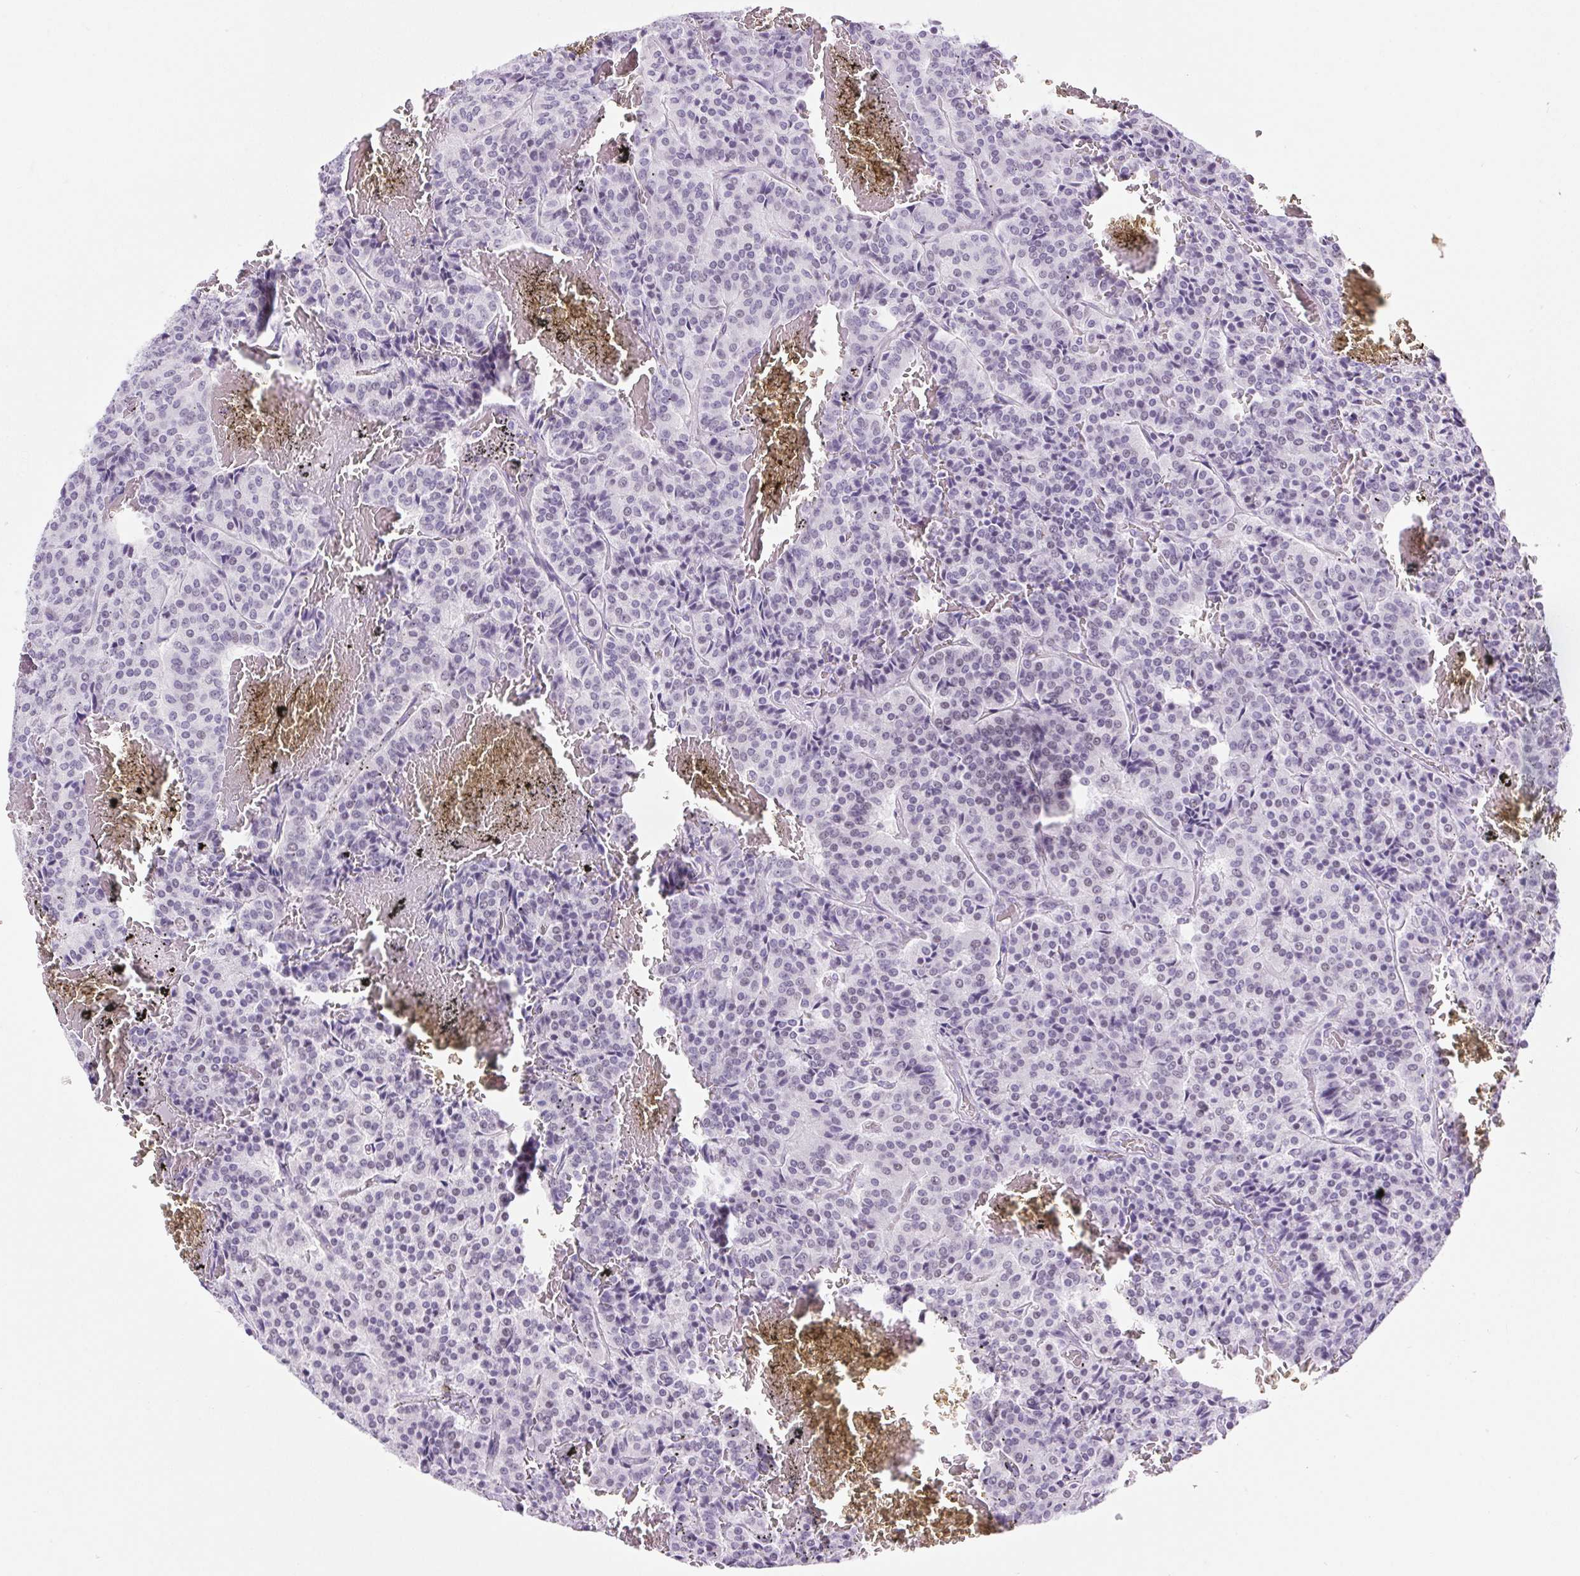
{"staining": {"intensity": "negative", "quantity": "none", "location": "none"}, "tissue": "carcinoid", "cell_type": "Tumor cells", "image_type": "cancer", "snomed": [{"axis": "morphology", "description": "Carcinoid, malignant, NOS"}, {"axis": "topography", "description": "Lung"}], "caption": "Tumor cells are negative for brown protein staining in malignant carcinoid.", "gene": "BCAS1", "patient": {"sex": "male", "age": 70}}